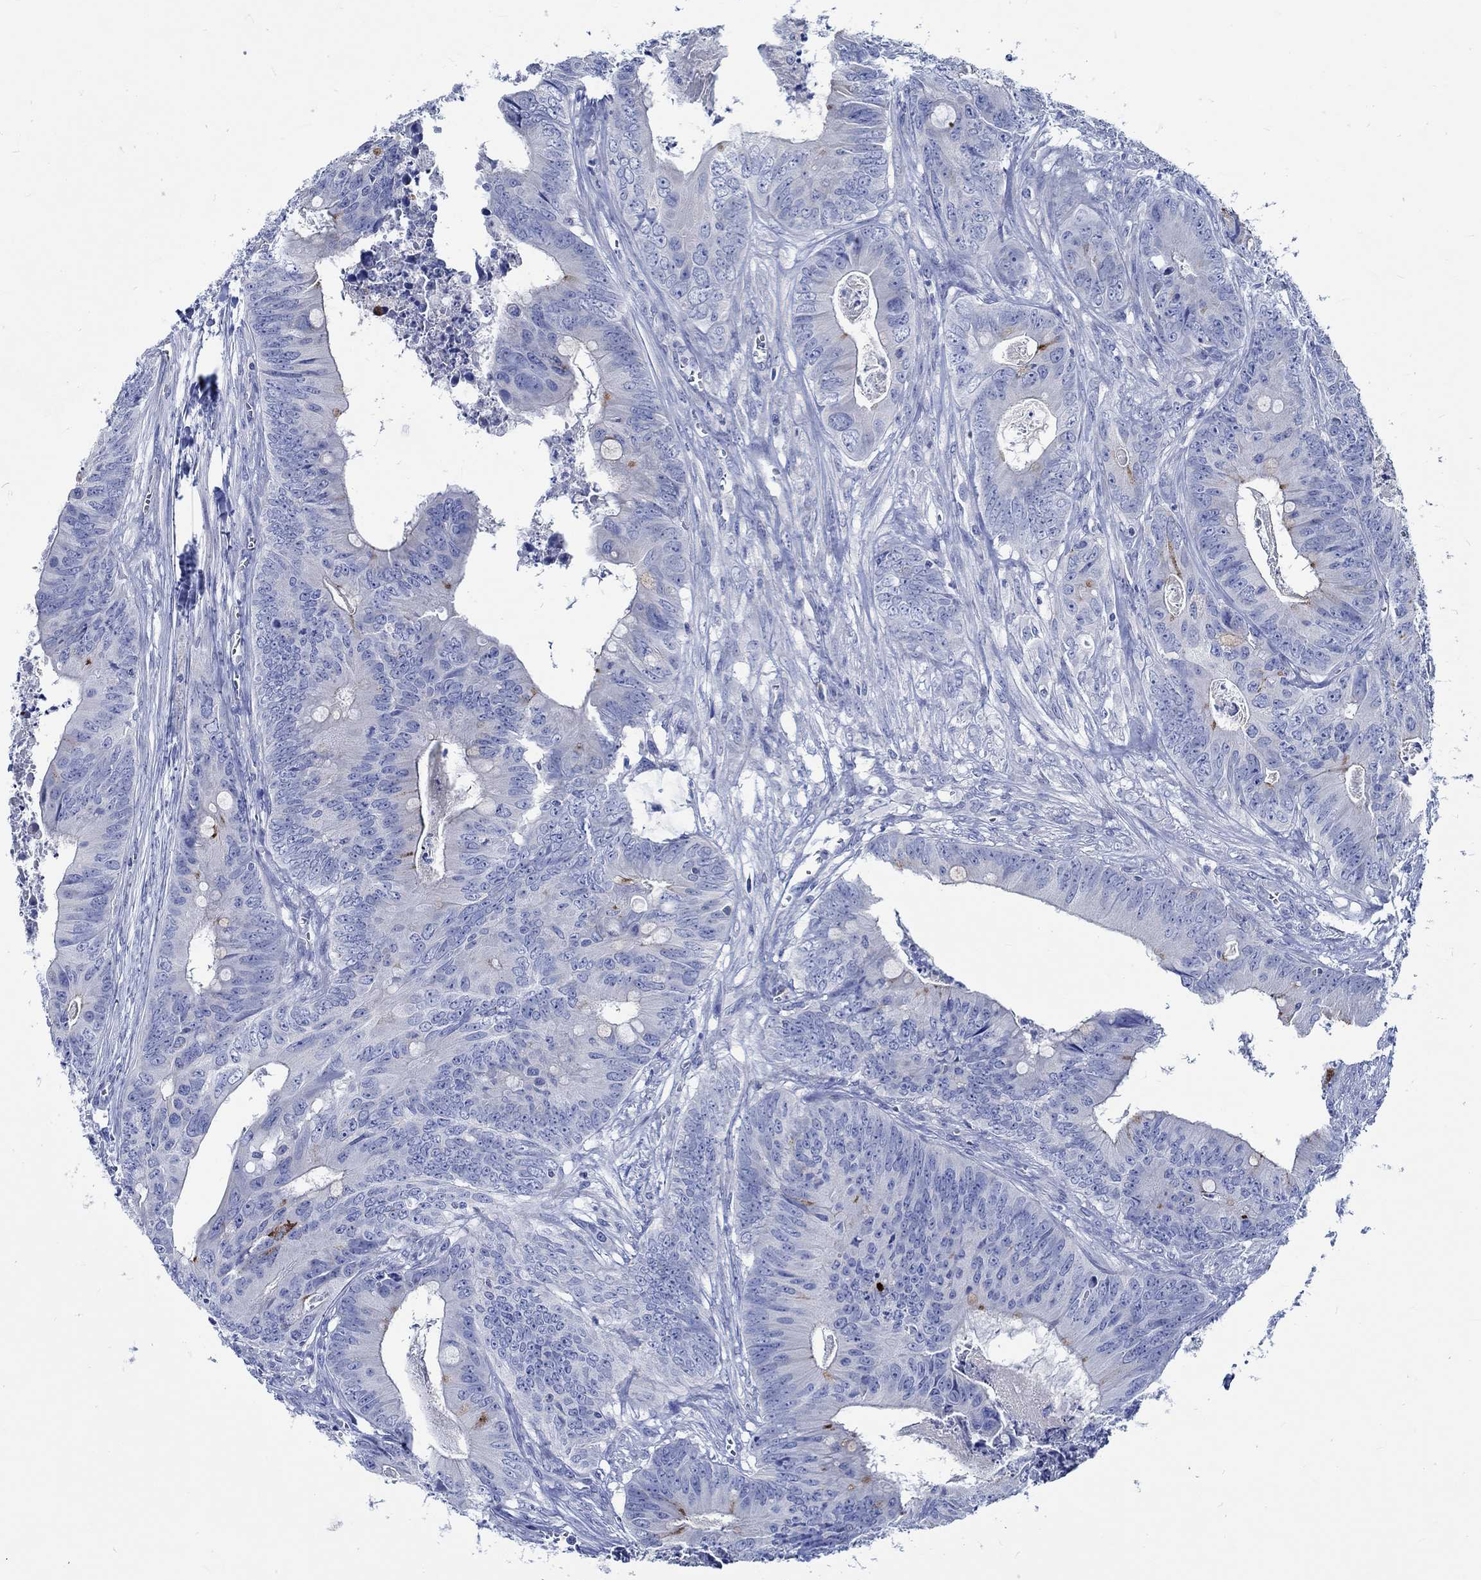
{"staining": {"intensity": "negative", "quantity": "none", "location": "none"}, "tissue": "colorectal cancer", "cell_type": "Tumor cells", "image_type": "cancer", "snomed": [{"axis": "morphology", "description": "Adenocarcinoma, NOS"}, {"axis": "topography", "description": "Colon"}], "caption": "IHC of human colorectal cancer (adenocarcinoma) shows no expression in tumor cells.", "gene": "PTPRN2", "patient": {"sex": "male", "age": 84}}